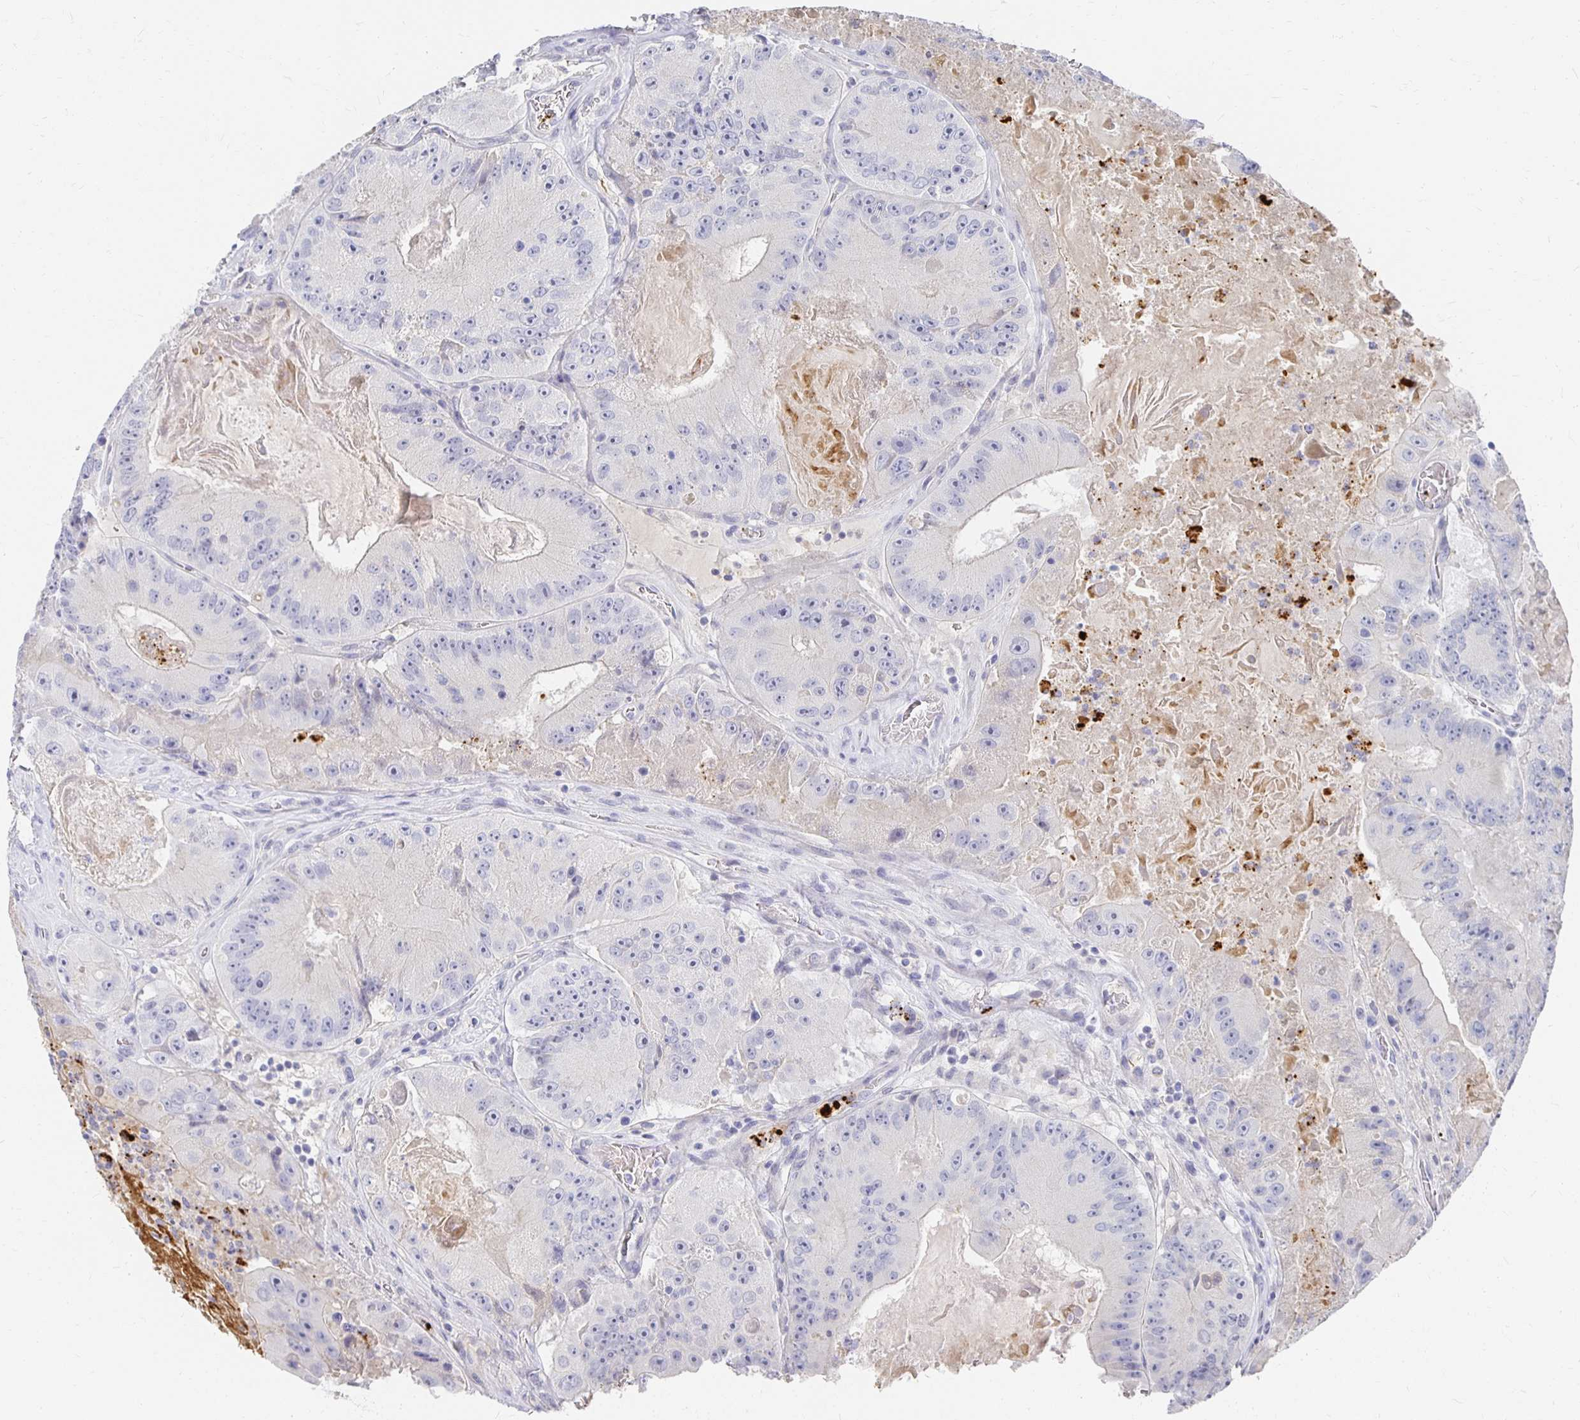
{"staining": {"intensity": "negative", "quantity": "none", "location": "none"}, "tissue": "colorectal cancer", "cell_type": "Tumor cells", "image_type": "cancer", "snomed": [{"axis": "morphology", "description": "Adenocarcinoma, NOS"}, {"axis": "topography", "description": "Colon"}], "caption": "The photomicrograph displays no staining of tumor cells in colorectal adenocarcinoma.", "gene": "FKRP", "patient": {"sex": "female", "age": 86}}